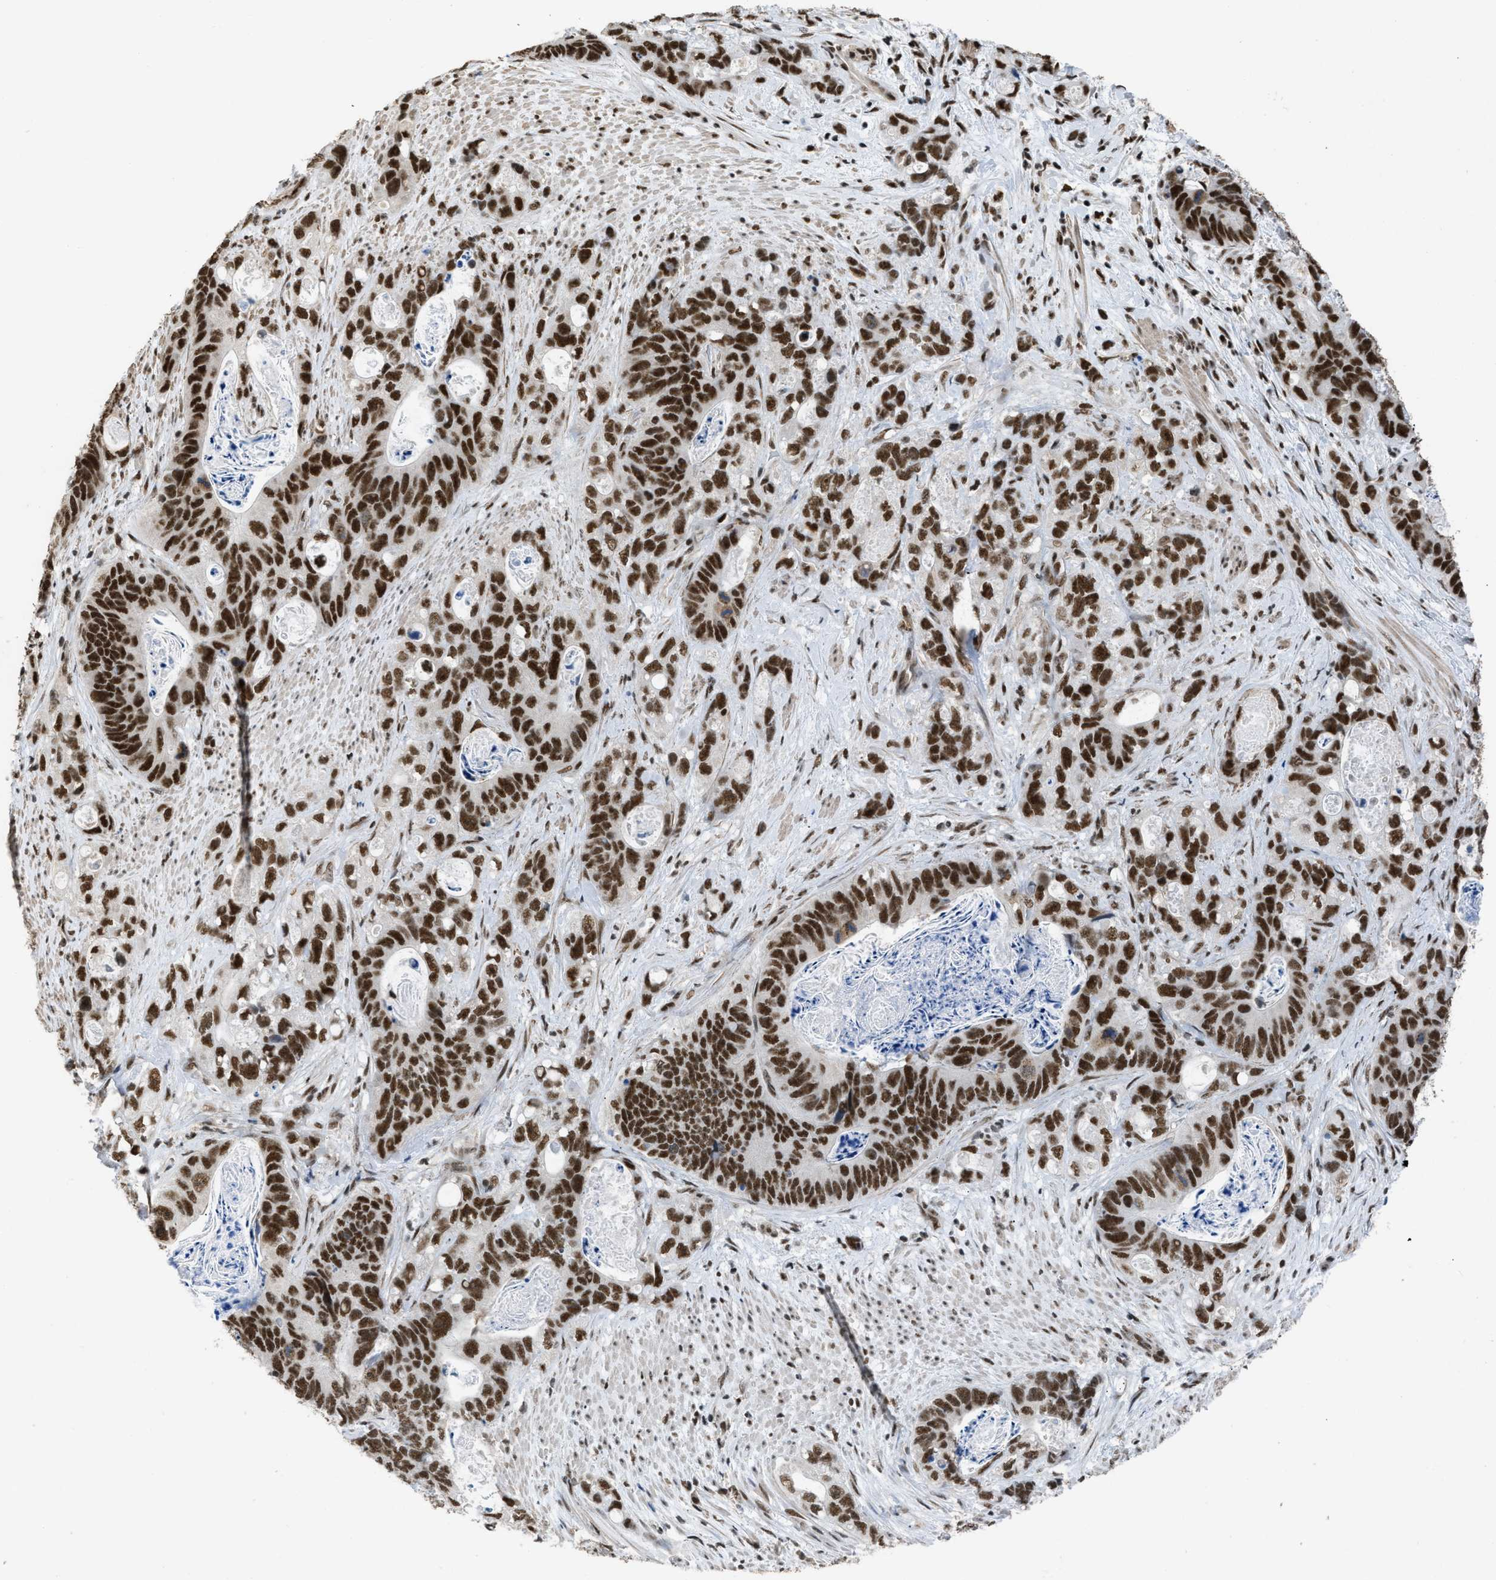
{"staining": {"intensity": "strong", "quantity": ">75%", "location": "nuclear"}, "tissue": "stomach cancer", "cell_type": "Tumor cells", "image_type": "cancer", "snomed": [{"axis": "morphology", "description": "Normal tissue, NOS"}, {"axis": "morphology", "description": "Adenocarcinoma, NOS"}, {"axis": "topography", "description": "Stomach"}], "caption": "About >75% of tumor cells in adenocarcinoma (stomach) demonstrate strong nuclear protein positivity as visualized by brown immunohistochemical staining.", "gene": "SCAF4", "patient": {"sex": "female", "age": 89}}